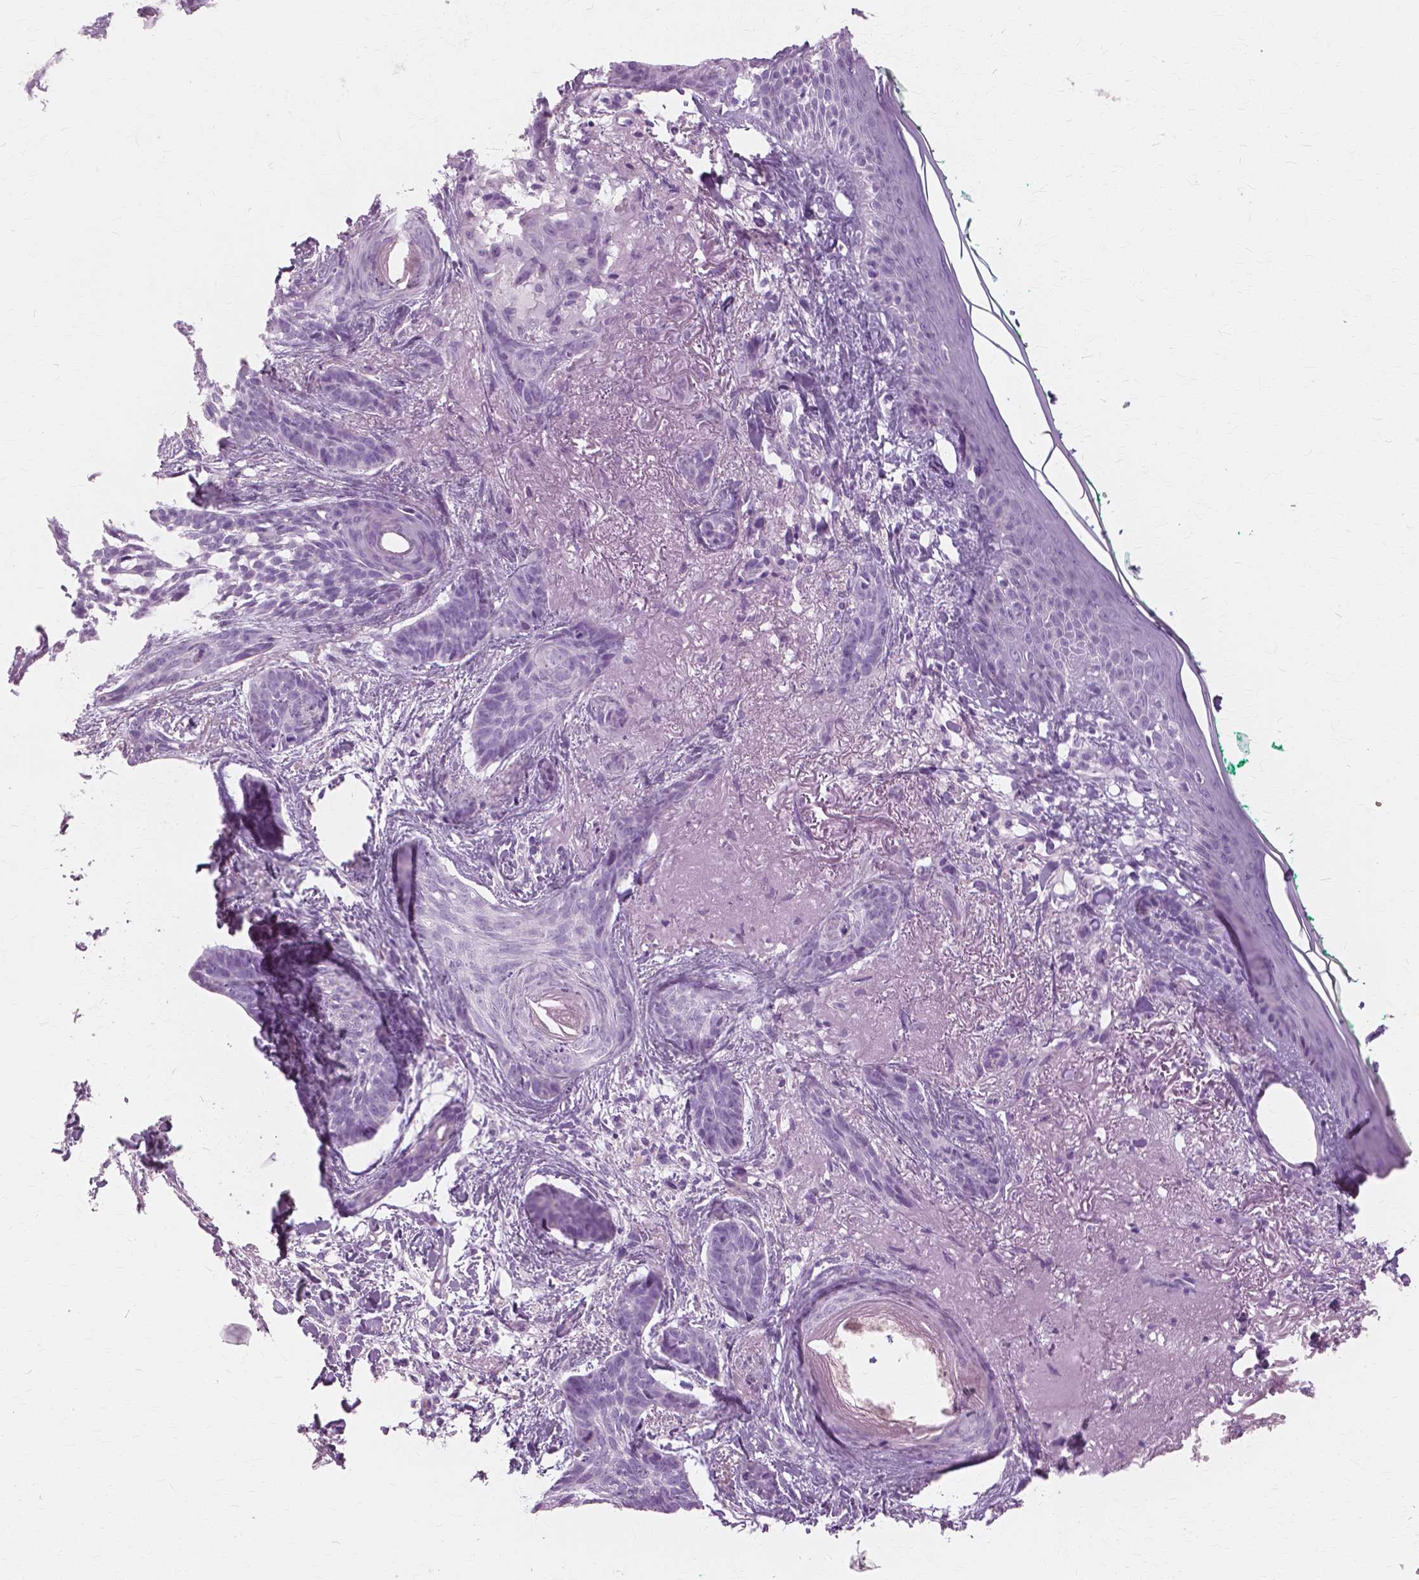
{"staining": {"intensity": "negative", "quantity": "none", "location": "none"}, "tissue": "skin cancer", "cell_type": "Tumor cells", "image_type": "cancer", "snomed": [{"axis": "morphology", "description": "Basal cell carcinoma"}, {"axis": "topography", "description": "Skin"}], "caption": "The micrograph displays no significant expression in tumor cells of skin basal cell carcinoma.", "gene": "SFTPD", "patient": {"sex": "female", "age": 78}}